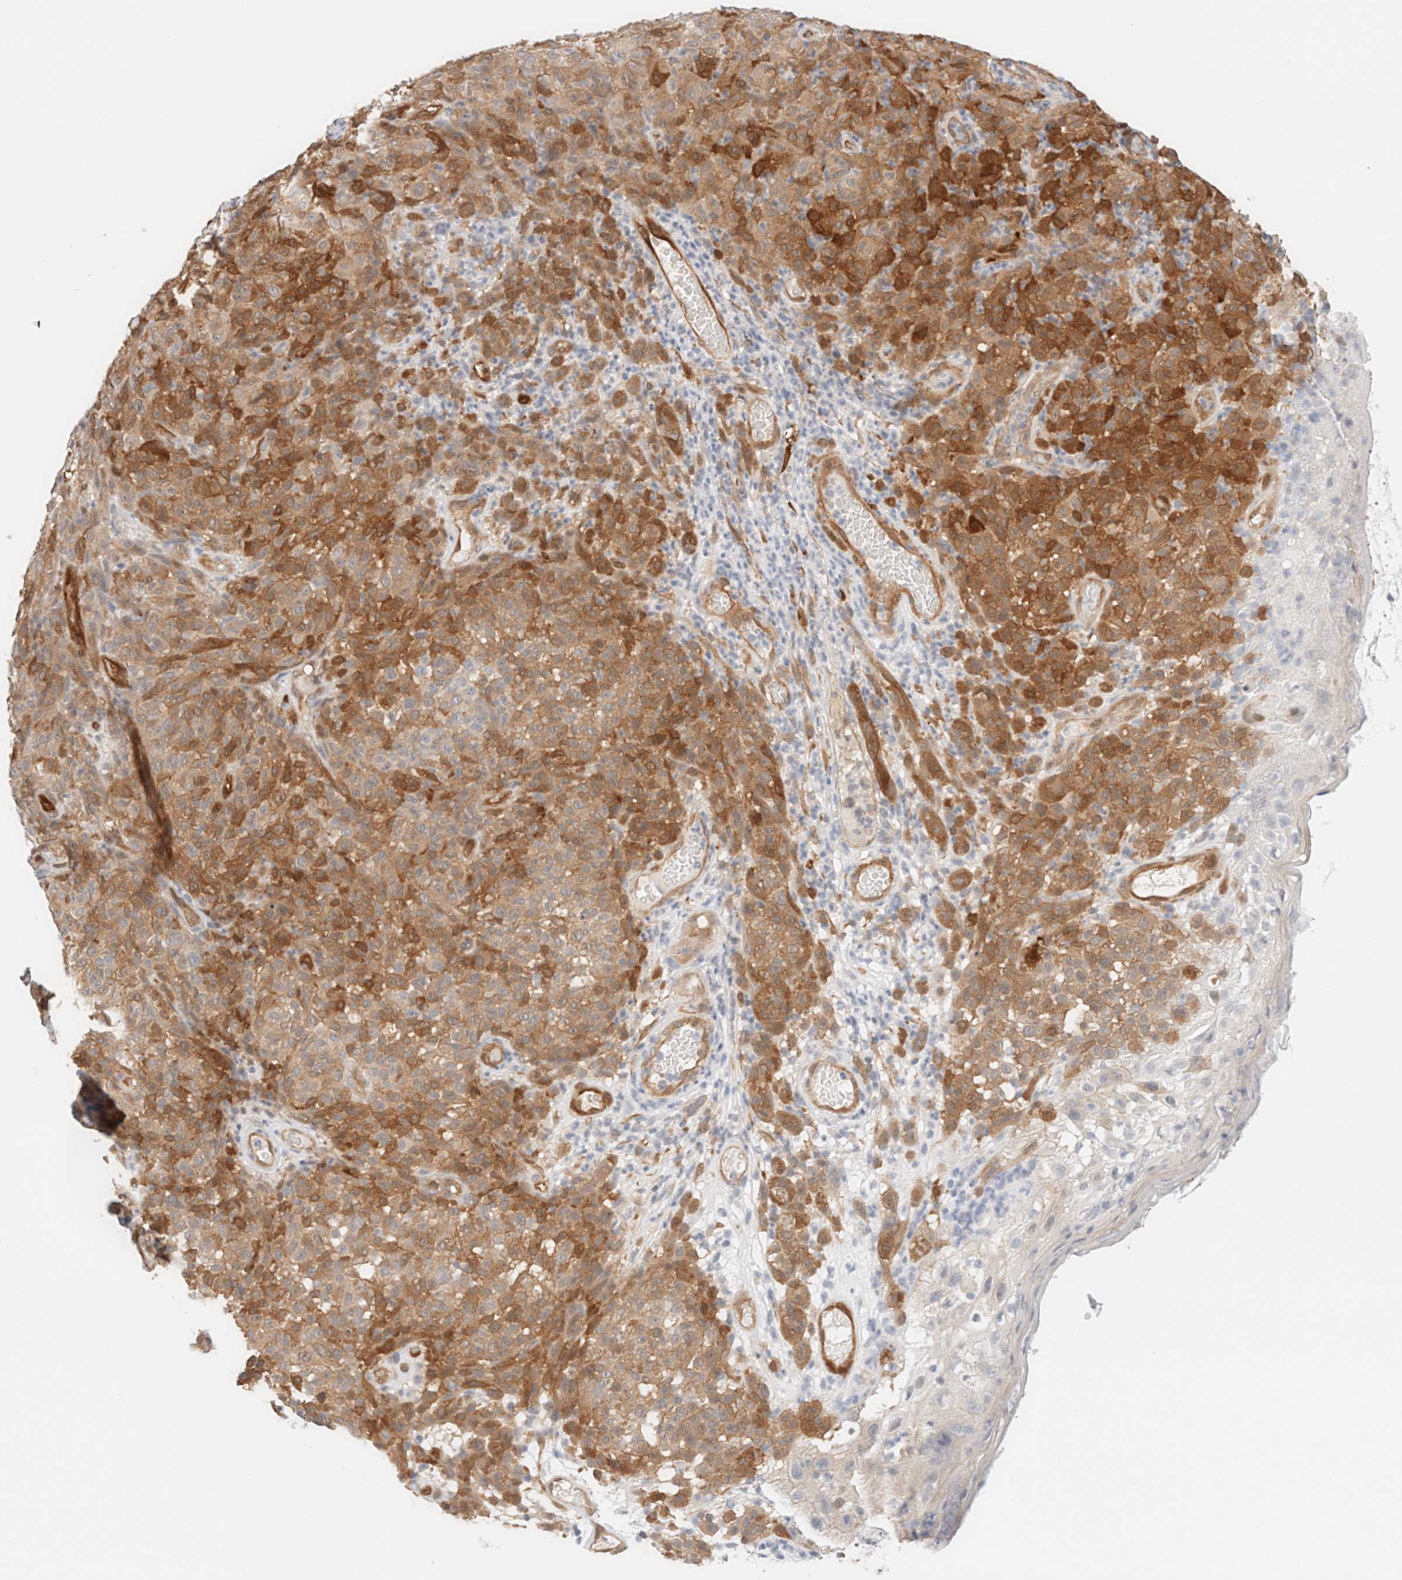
{"staining": {"intensity": "moderate", "quantity": ">75%", "location": "cytoplasmic/membranous"}, "tissue": "melanoma", "cell_type": "Tumor cells", "image_type": "cancer", "snomed": [{"axis": "morphology", "description": "Malignant melanoma, NOS"}, {"axis": "topography", "description": "Skin"}], "caption": "Human melanoma stained with a protein marker shows moderate staining in tumor cells.", "gene": "LMCD1", "patient": {"sex": "female", "age": 82}}